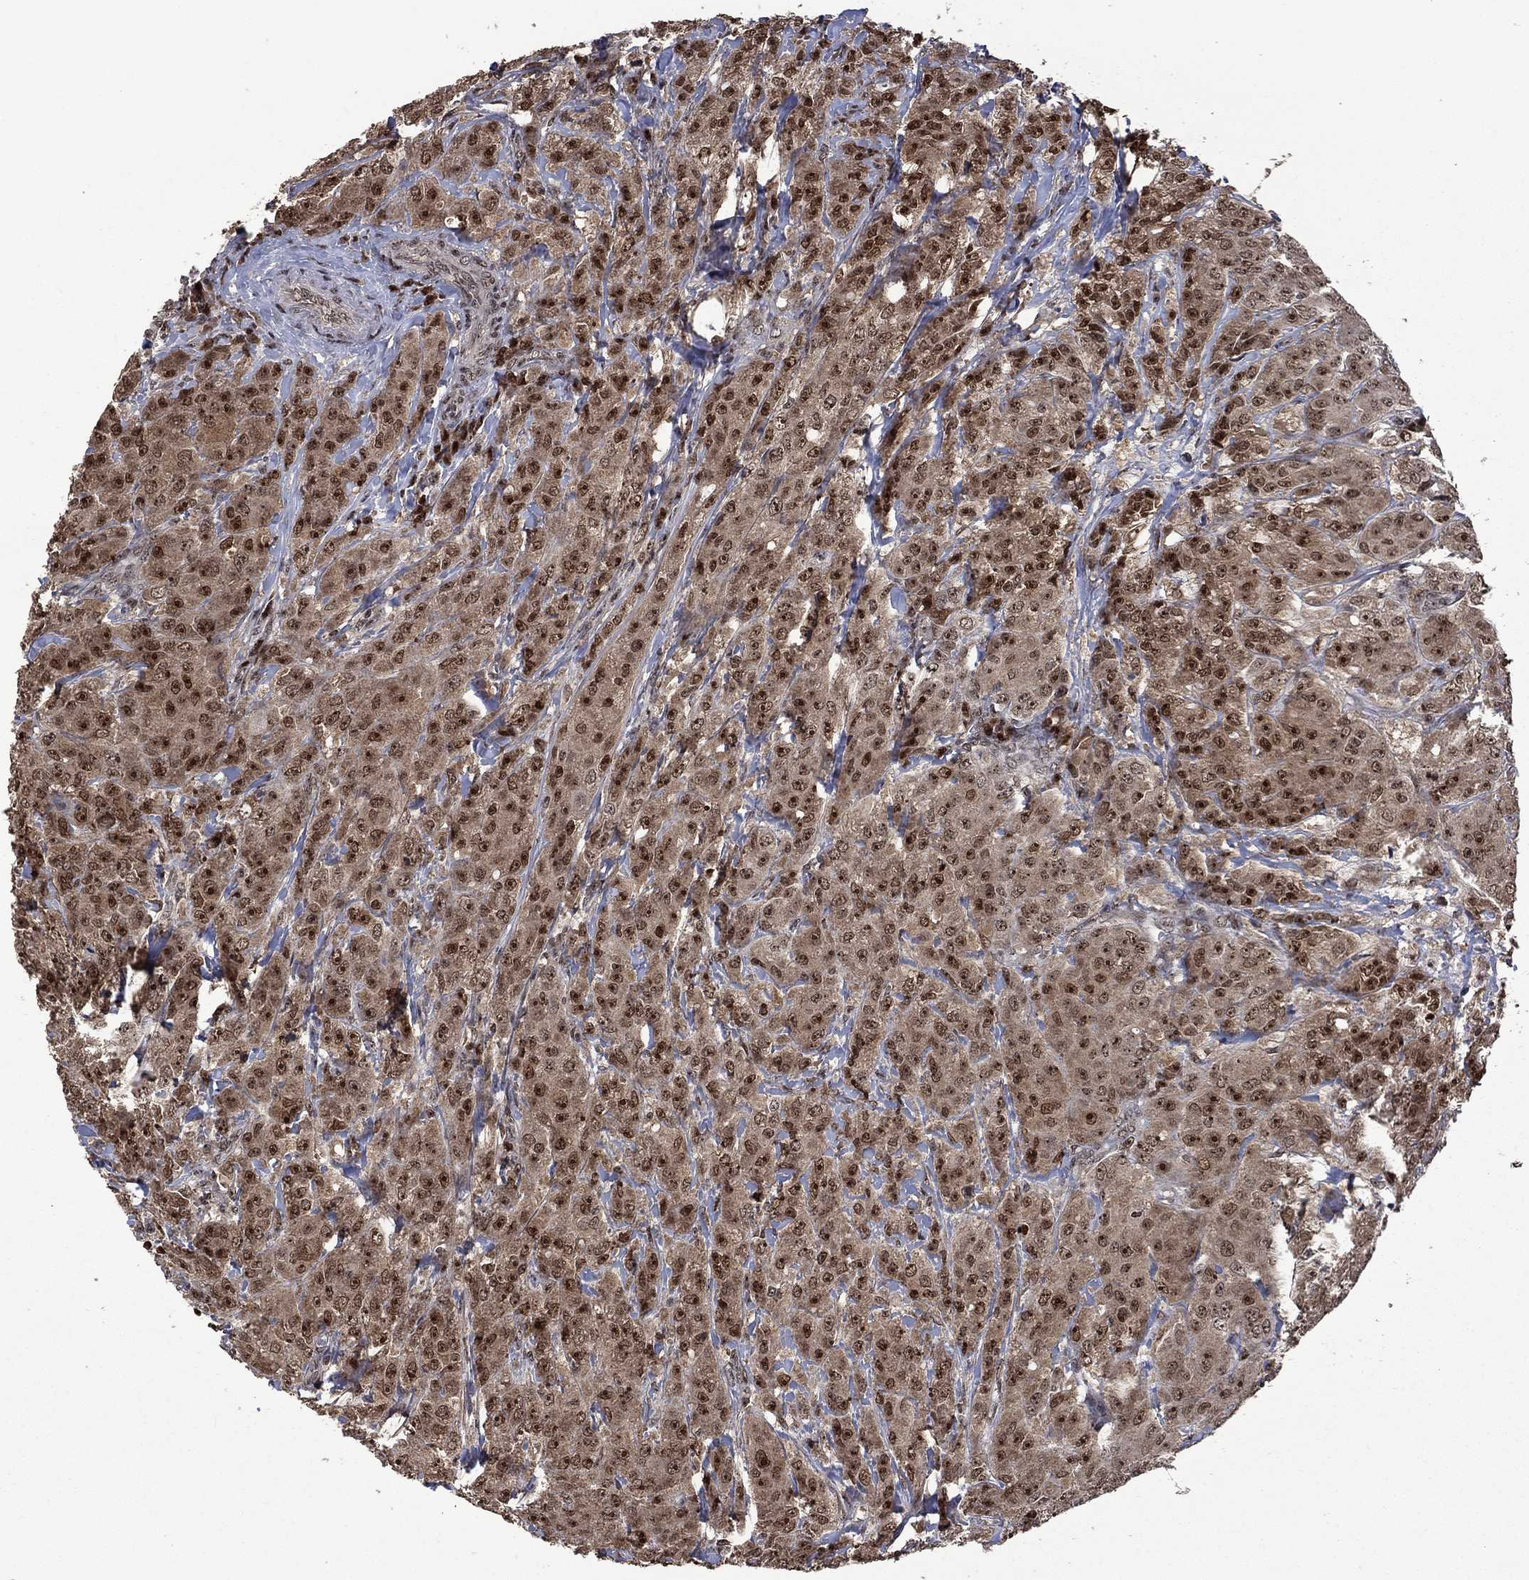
{"staining": {"intensity": "moderate", "quantity": ">75%", "location": "cytoplasmic/membranous,nuclear"}, "tissue": "breast cancer", "cell_type": "Tumor cells", "image_type": "cancer", "snomed": [{"axis": "morphology", "description": "Duct carcinoma"}, {"axis": "topography", "description": "Breast"}], "caption": "The photomicrograph reveals a brown stain indicating the presence of a protein in the cytoplasmic/membranous and nuclear of tumor cells in breast cancer (invasive ductal carcinoma). The protein is shown in brown color, while the nuclei are stained blue.", "gene": "FBL", "patient": {"sex": "female", "age": 43}}